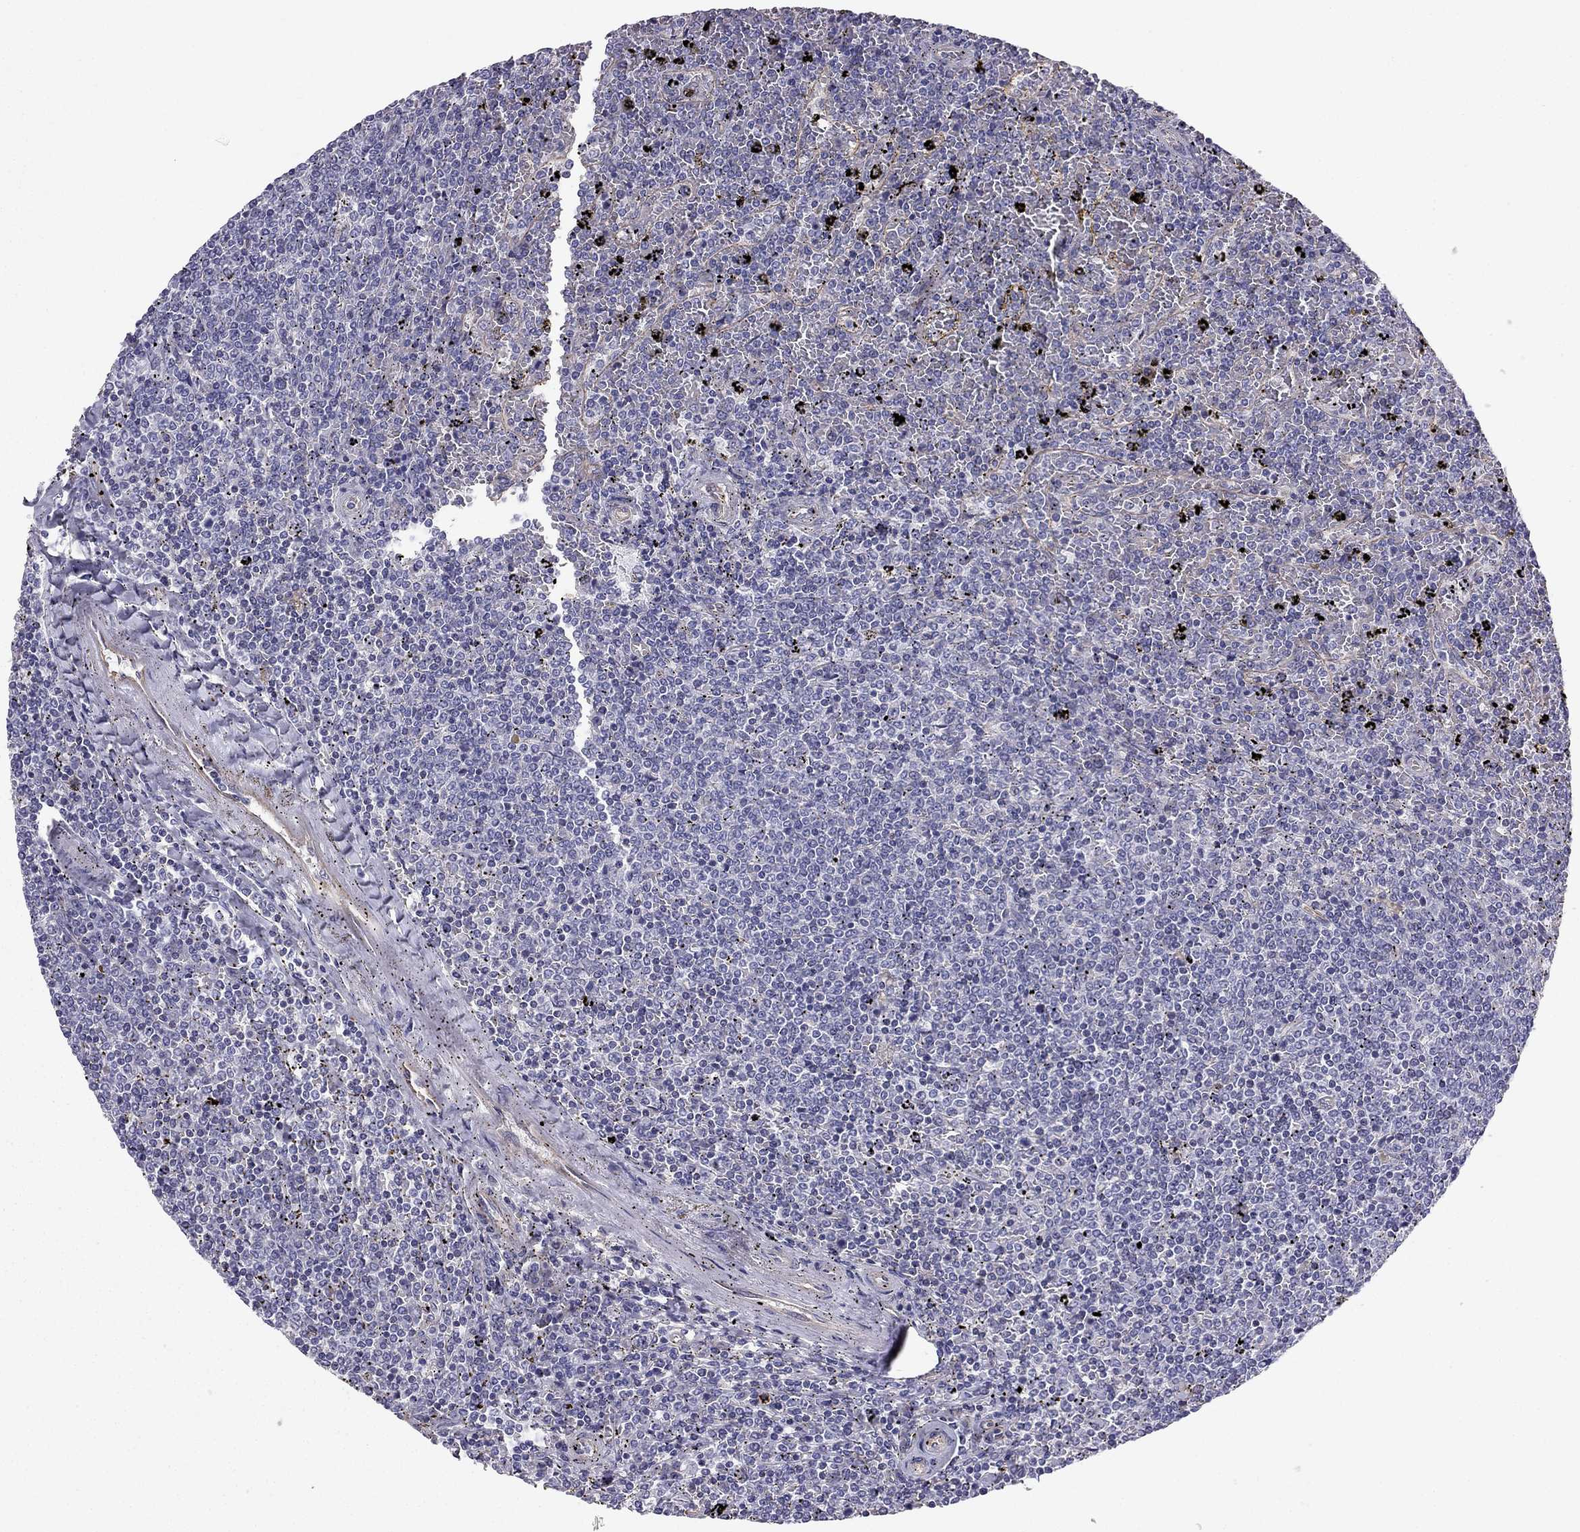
{"staining": {"intensity": "negative", "quantity": "none", "location": "none"}, "tissue": "lymphoma", "cell_type": "Tumor cells", "image_type": "cancer", "snomed": [{"axis": "morphology", "description": "Malignant lymphoma, non-Hodgkin's type, Low grade"}, {"axis": "topography", "description": "Spleen"}], "caption": "DAB immunohistochemical staining of human lymphoma reveals no significant positivity in tumor cells.", "gene": "ENOX1", "patient": {"sex": "female", "age": 77}}